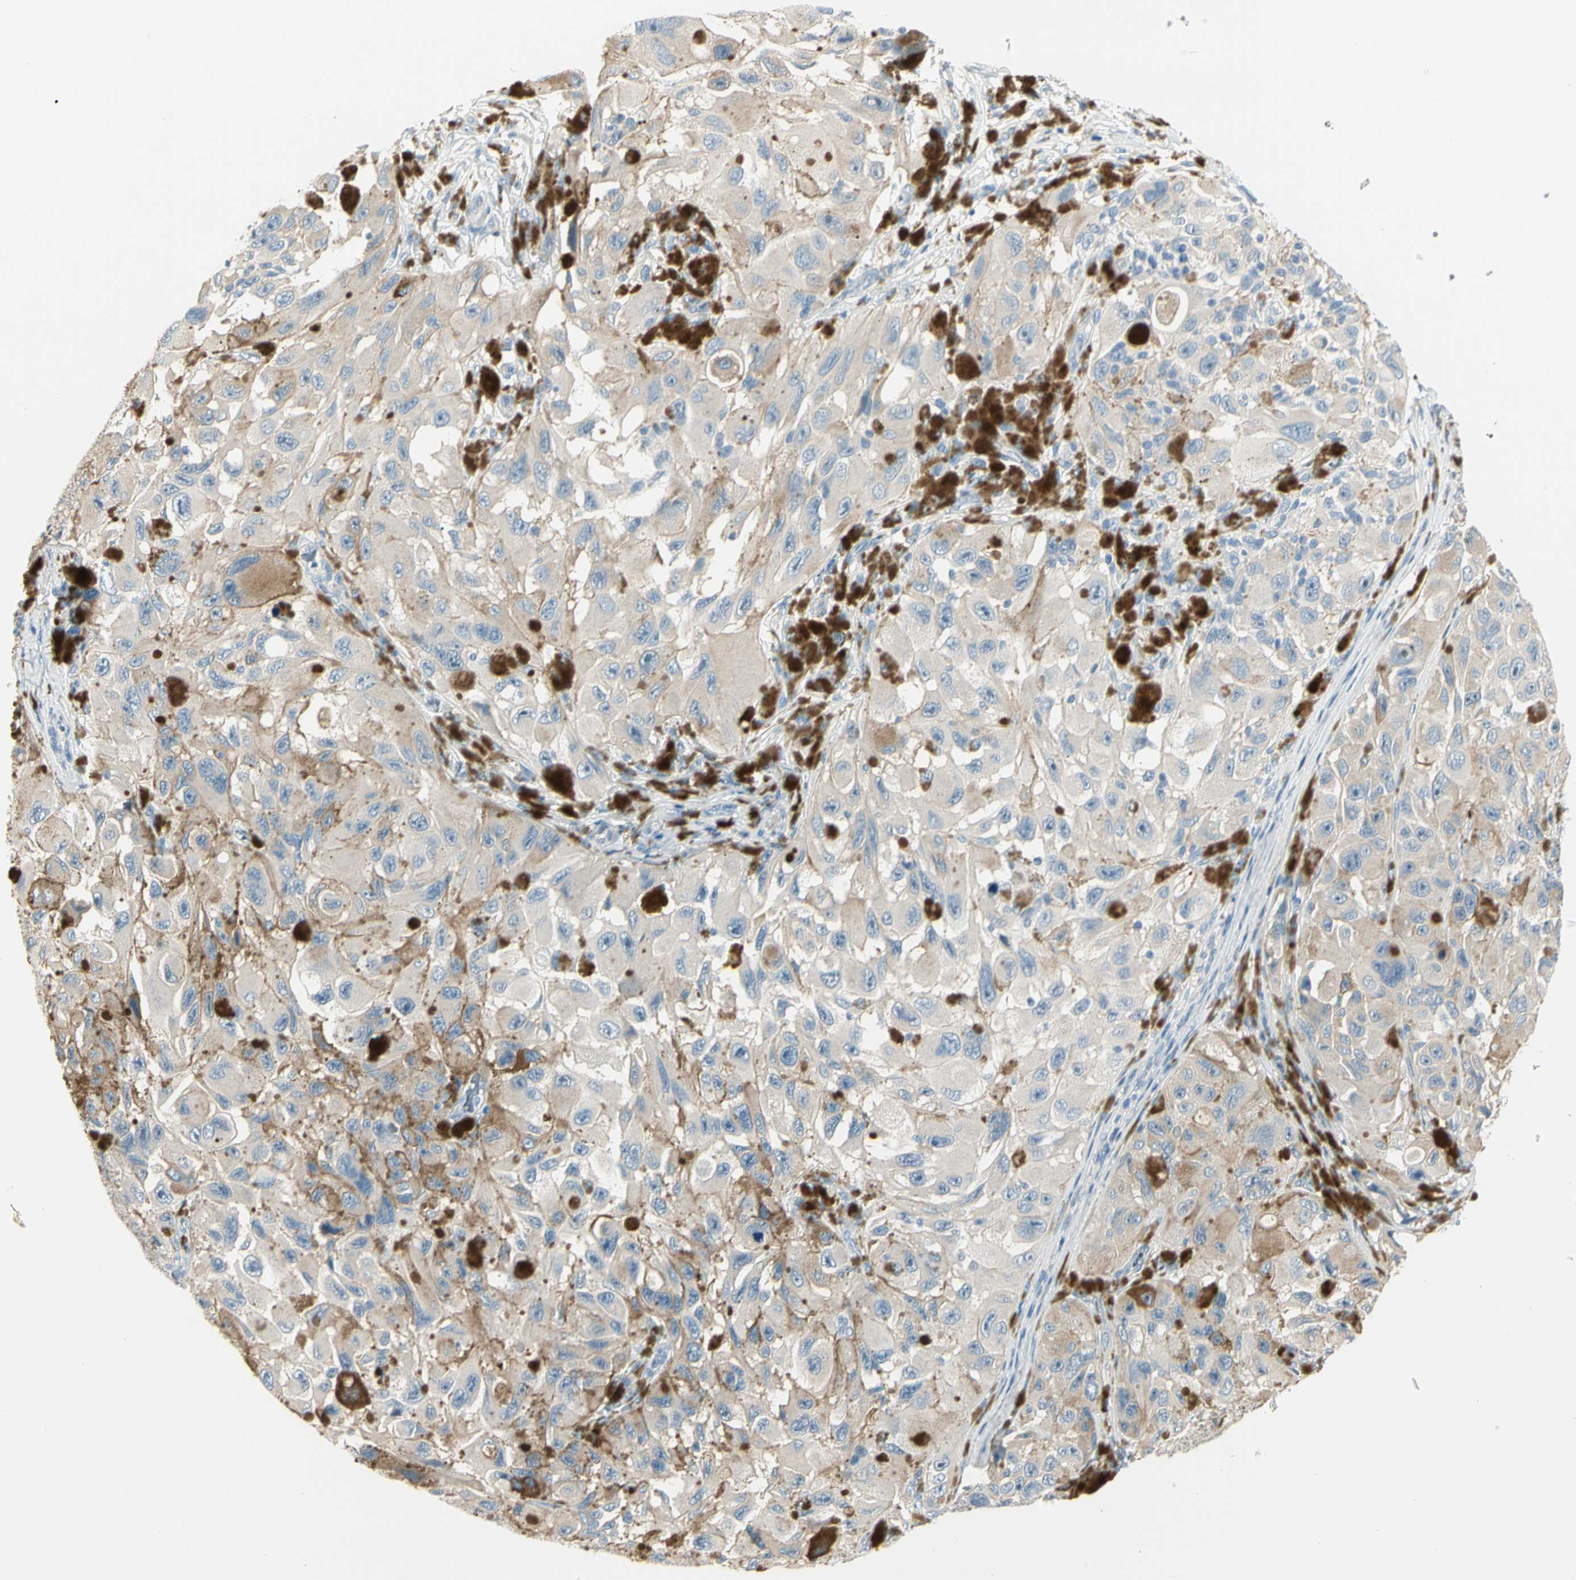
{"staining": {"intensity": "negative", "quantity": "none", "location": "none"}, "tissue": "melanoma", "cell_type": "Tumor cells", "image_type": "cancer", "snomed": [{"axis": "morphology", "description": "Malignant melanoma, NOS"}, {"axis": "topography", "description": "Skin"}], "caption": "Micrograph shows no protein expression in tumor cells of melanoma tissue.", "gene": "SLC6A15", "patient": {"sex": "female", "age": 73}}